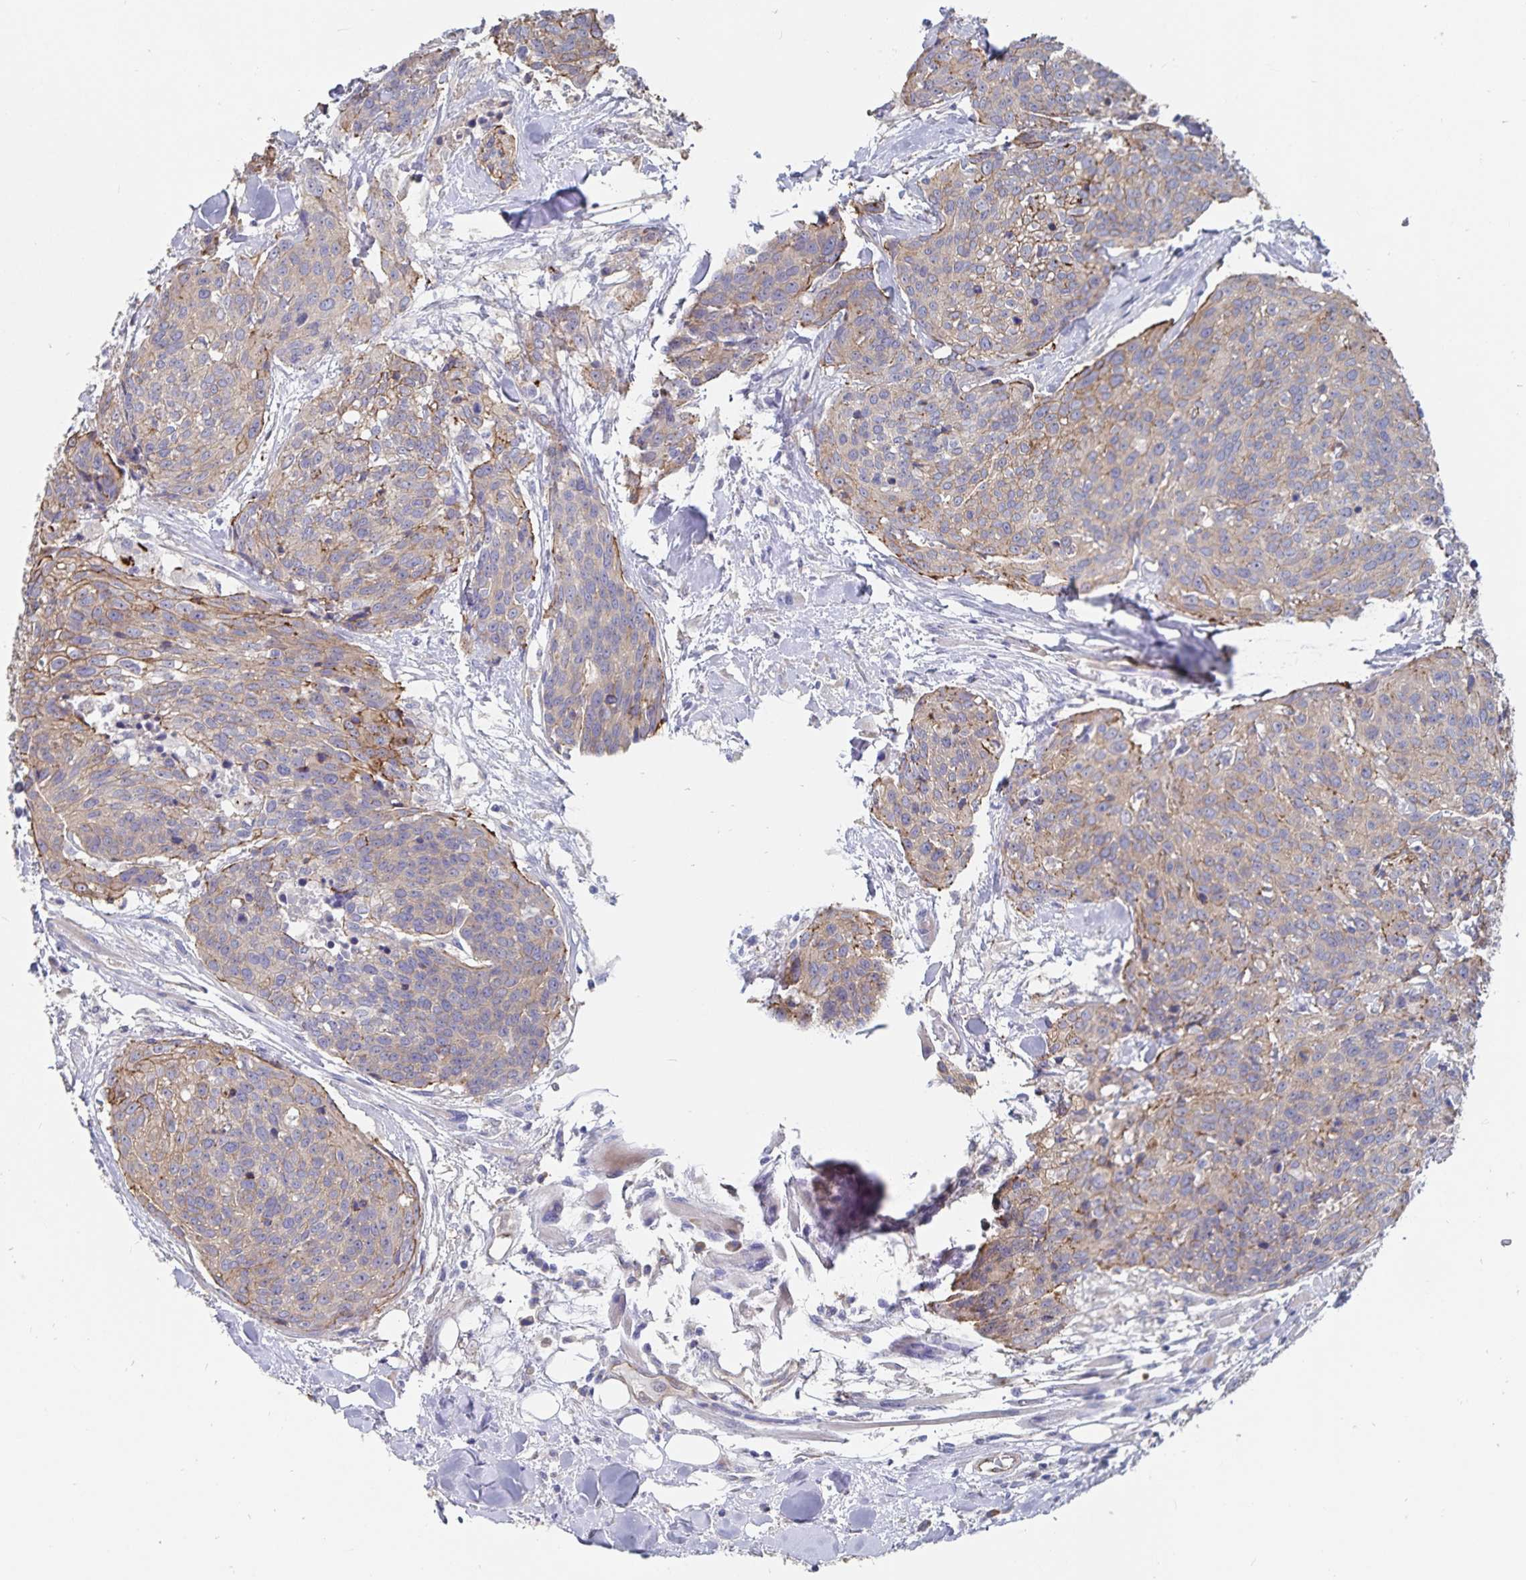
{"staining": {"intensity": "weak", "quantity": "25%-75%", "location": "cytoplasmic/membranous"}, "tissue": "head and neck cancer", "cell_type": "Tumor cells", "image_type": "cancer", "snomed": [{"axis": "morphology", "description": "Squamous cell carcinoma, NOS"}, {"axis": "topography", "description": "Oral tissue"}, {"axis": "topography", "description": "Head-Neck"}], "caption": "Weak cytoplasmic/membranous positivity is seen in about 25%-75% of tumor cells in head and neck squamous cell carcinoma.", "gene": "SSTR1", "patient": {"sex": "male", "age": 64}}